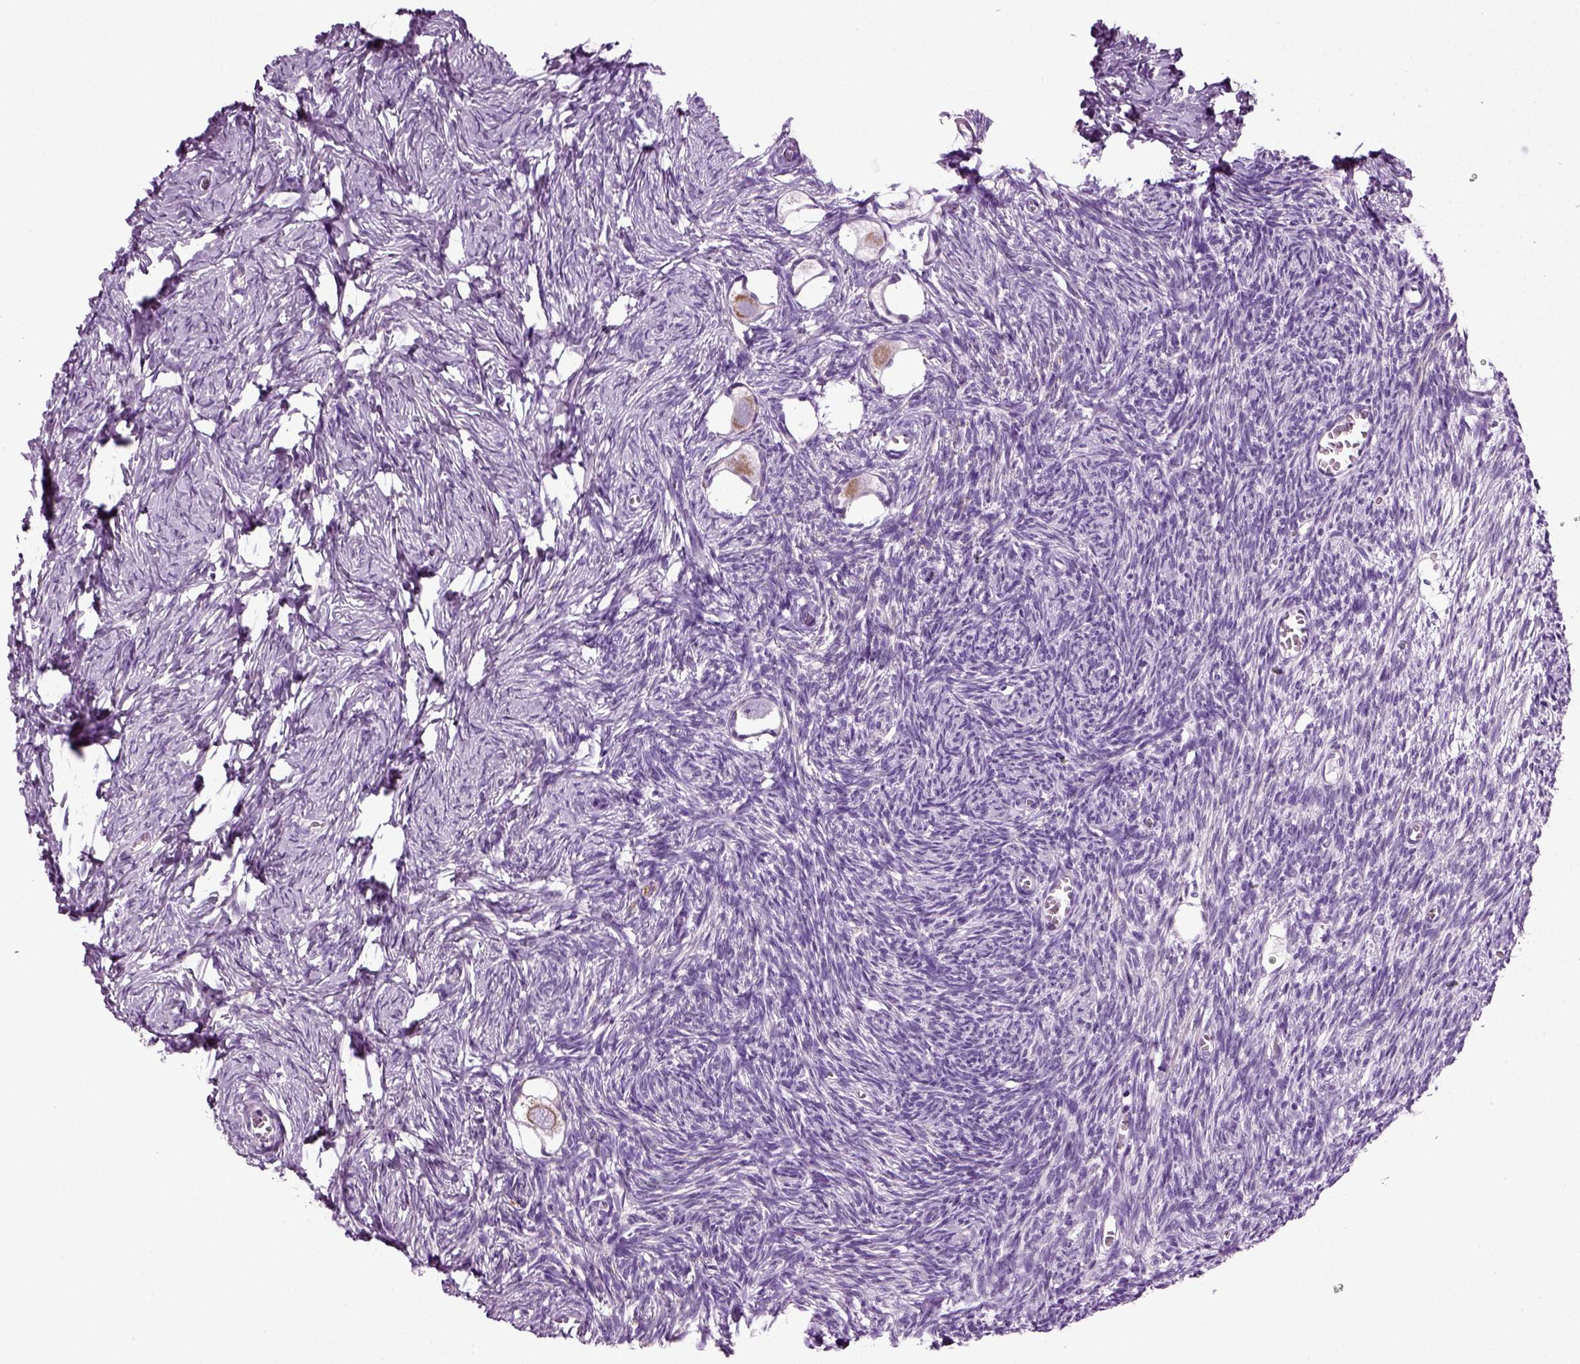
{"staining": {"intensity": "moderate", "quantity": ">75%", "location": "cytoplasmic/membranous"}, "tissue": "ovary", "cell_type": "Follicle cells", "image_type": "normal", "snomed": [{"axis": "morphology", "description": "Normal tissue, NOS"}, {"axis": "topography", "description": "Ovary"}], "caption": "Brown immunohistochemical staining in normal human ovary shows moderate cytoplasmic/membranous expression in approximately >75% of follicle cells. Nuclei are stained in blue.", "gene": "DNAH10", "patient": {"sex": "female", "age": 27}}